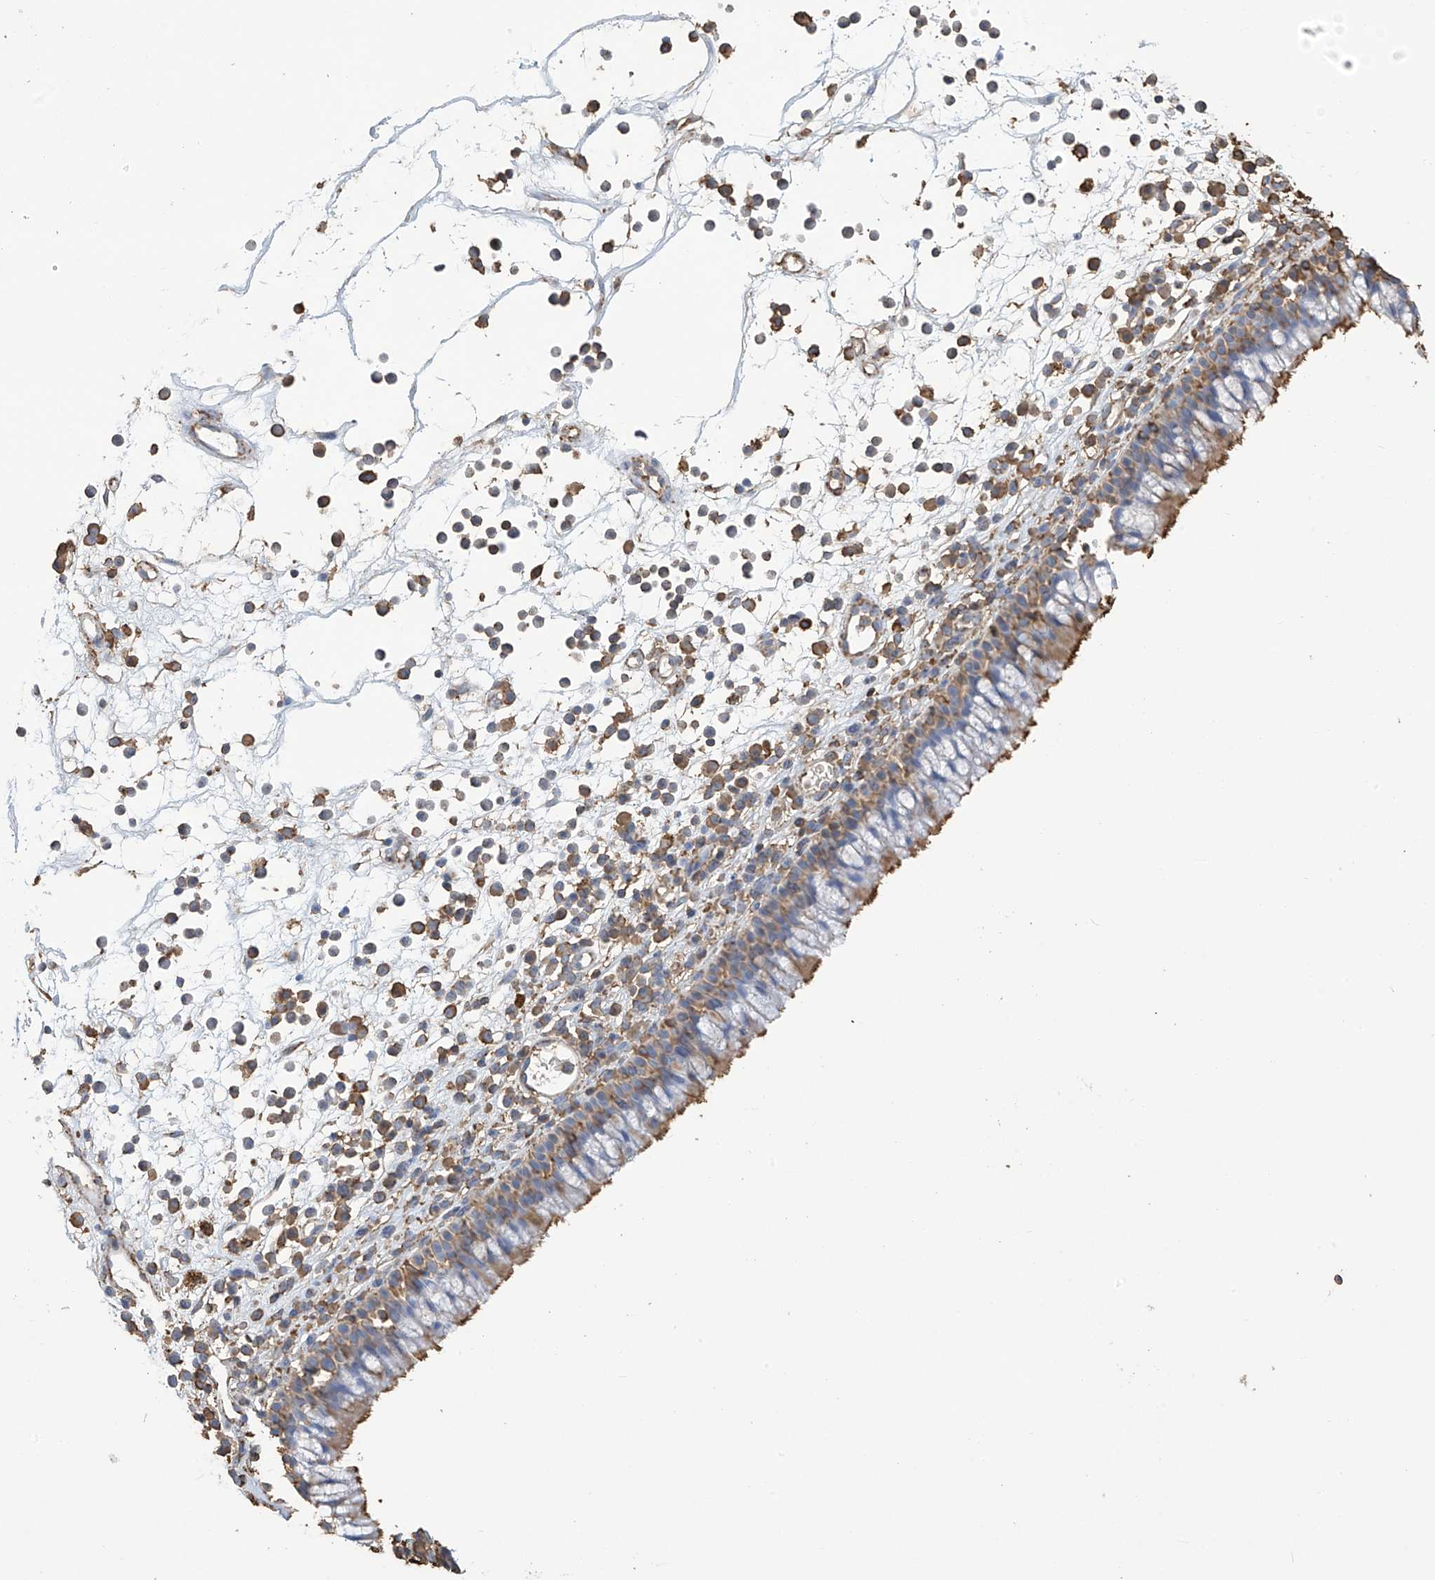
{"staining": {"intensity": "moderate", "quantity": "<25%", "location": "cytoplasmic/membranous"}, "tissue": "nasopharynx", "cell_type": "Respiratory epithelial cells", "image_type": "normal", "snomed": [{"axis": "morphology", "description": "Normal tissue, NOS"}, {"axis": "morphology", "description": "Inflammation, NOS"}, {"axis": "morphology", "description": "Malignant melanoma, Metastatic site"}, {"axis": "topography", "description": "Nasopharynx"}], "caption": "Immunohistochemical staining of unremarkable human nasopharynx displays <25% levels of moderate cytoplasmic/membranous protein expression in approximately <25% of respiratory epithelial cells. The protein of interest is stained brown, and the nuclei are stained in blue (DAB (3,3'-diaminobenzidine) IHC with brightfield microscopy, high magnification).", "gene": "OGT", "patient": {"sex": "male", "age": 70}}